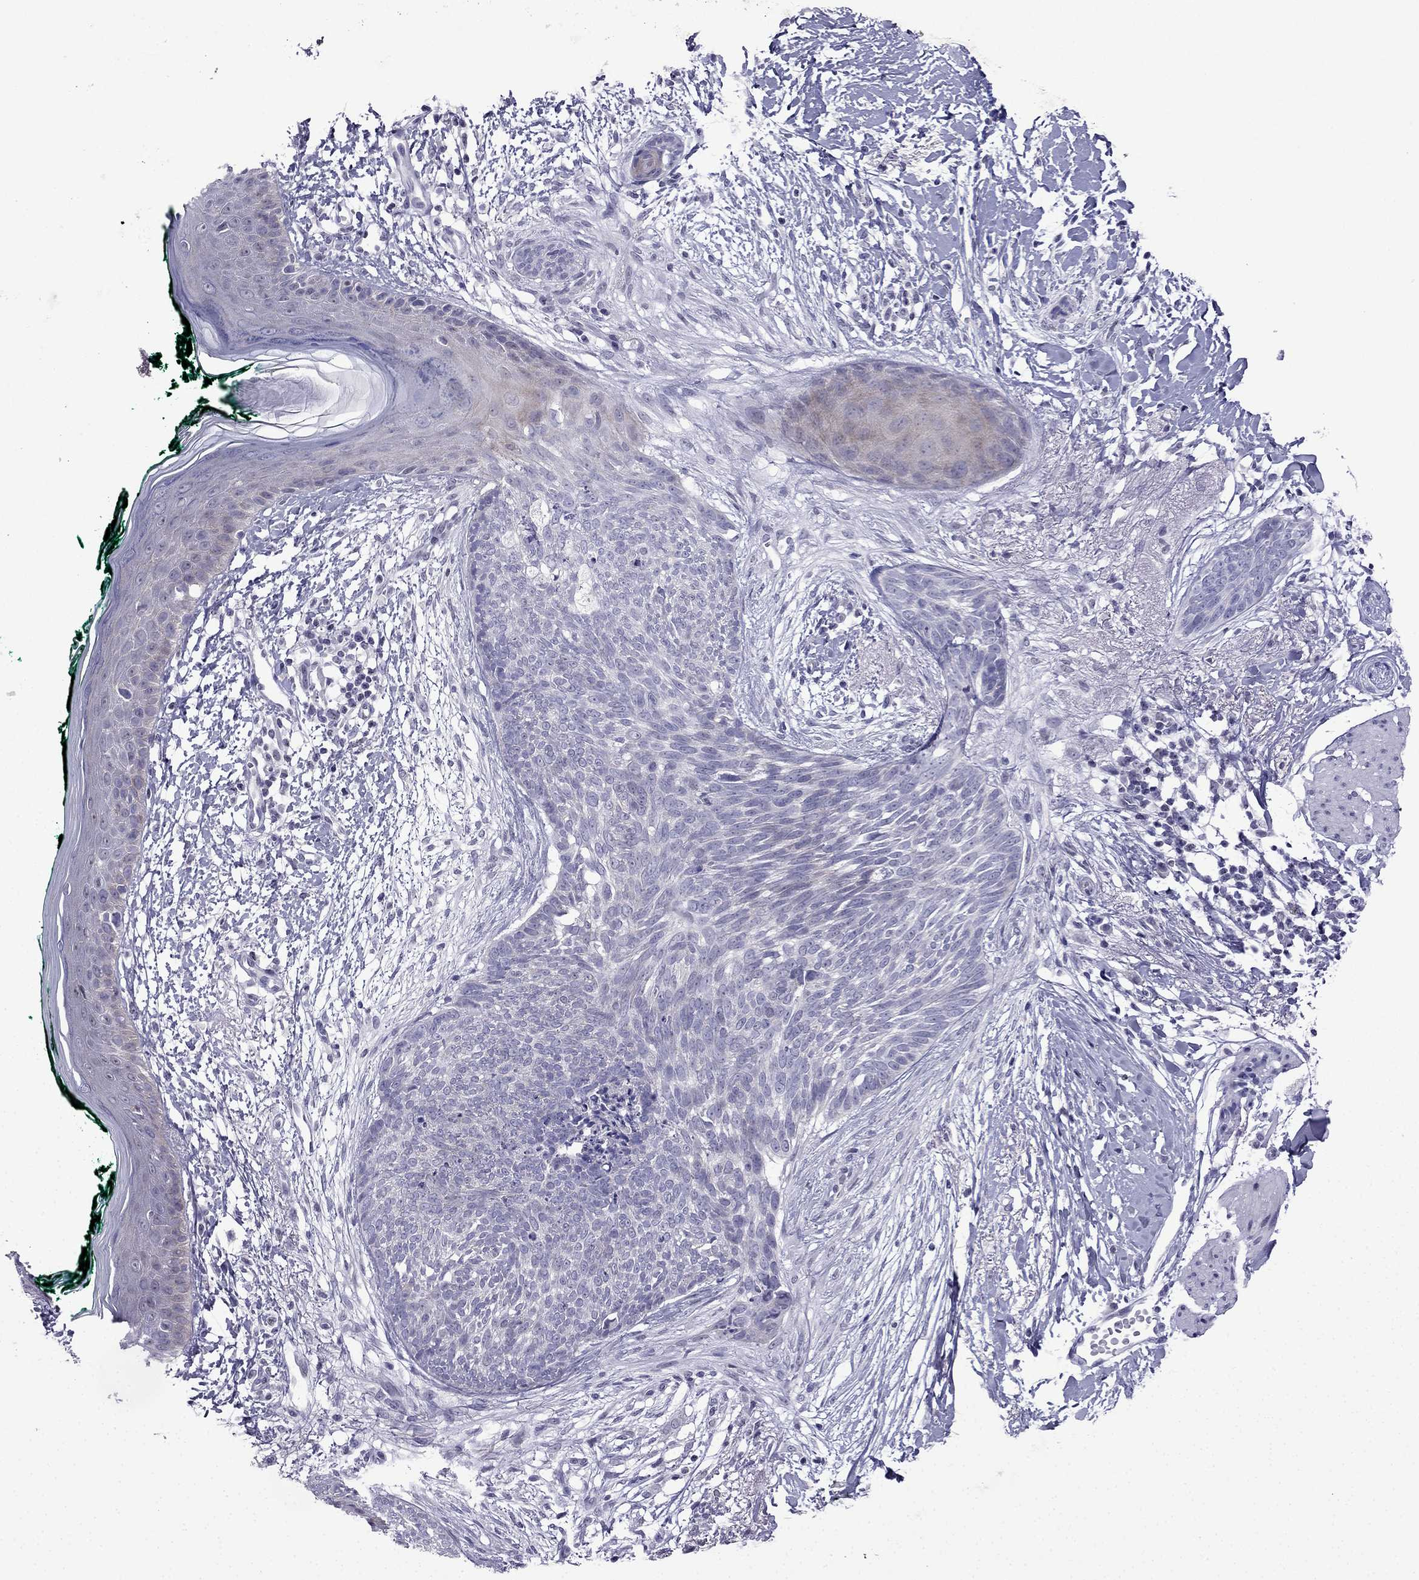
{"staining": {"intensity": "negative", "quantity": "none", "location": "none"}, "tissue": "skin cancer", "cell_type": "Tumor cells", "image_type": "cancer", "snomed": [{"axis": "morphology", "description": "Normal tissue, NOS"}, {"axis": "morphology", "description": "Basal cell carcinoma"}, {"axis": "topography", "description": "Skin"}], "caption": "DAB (3,3'-diaminobenzidine) immunohistochemical staining of skin cancer reveals no significant staining in tumor cells.", "gene": "POM121L12", "patient": {"sex": "male", "age": 84}}